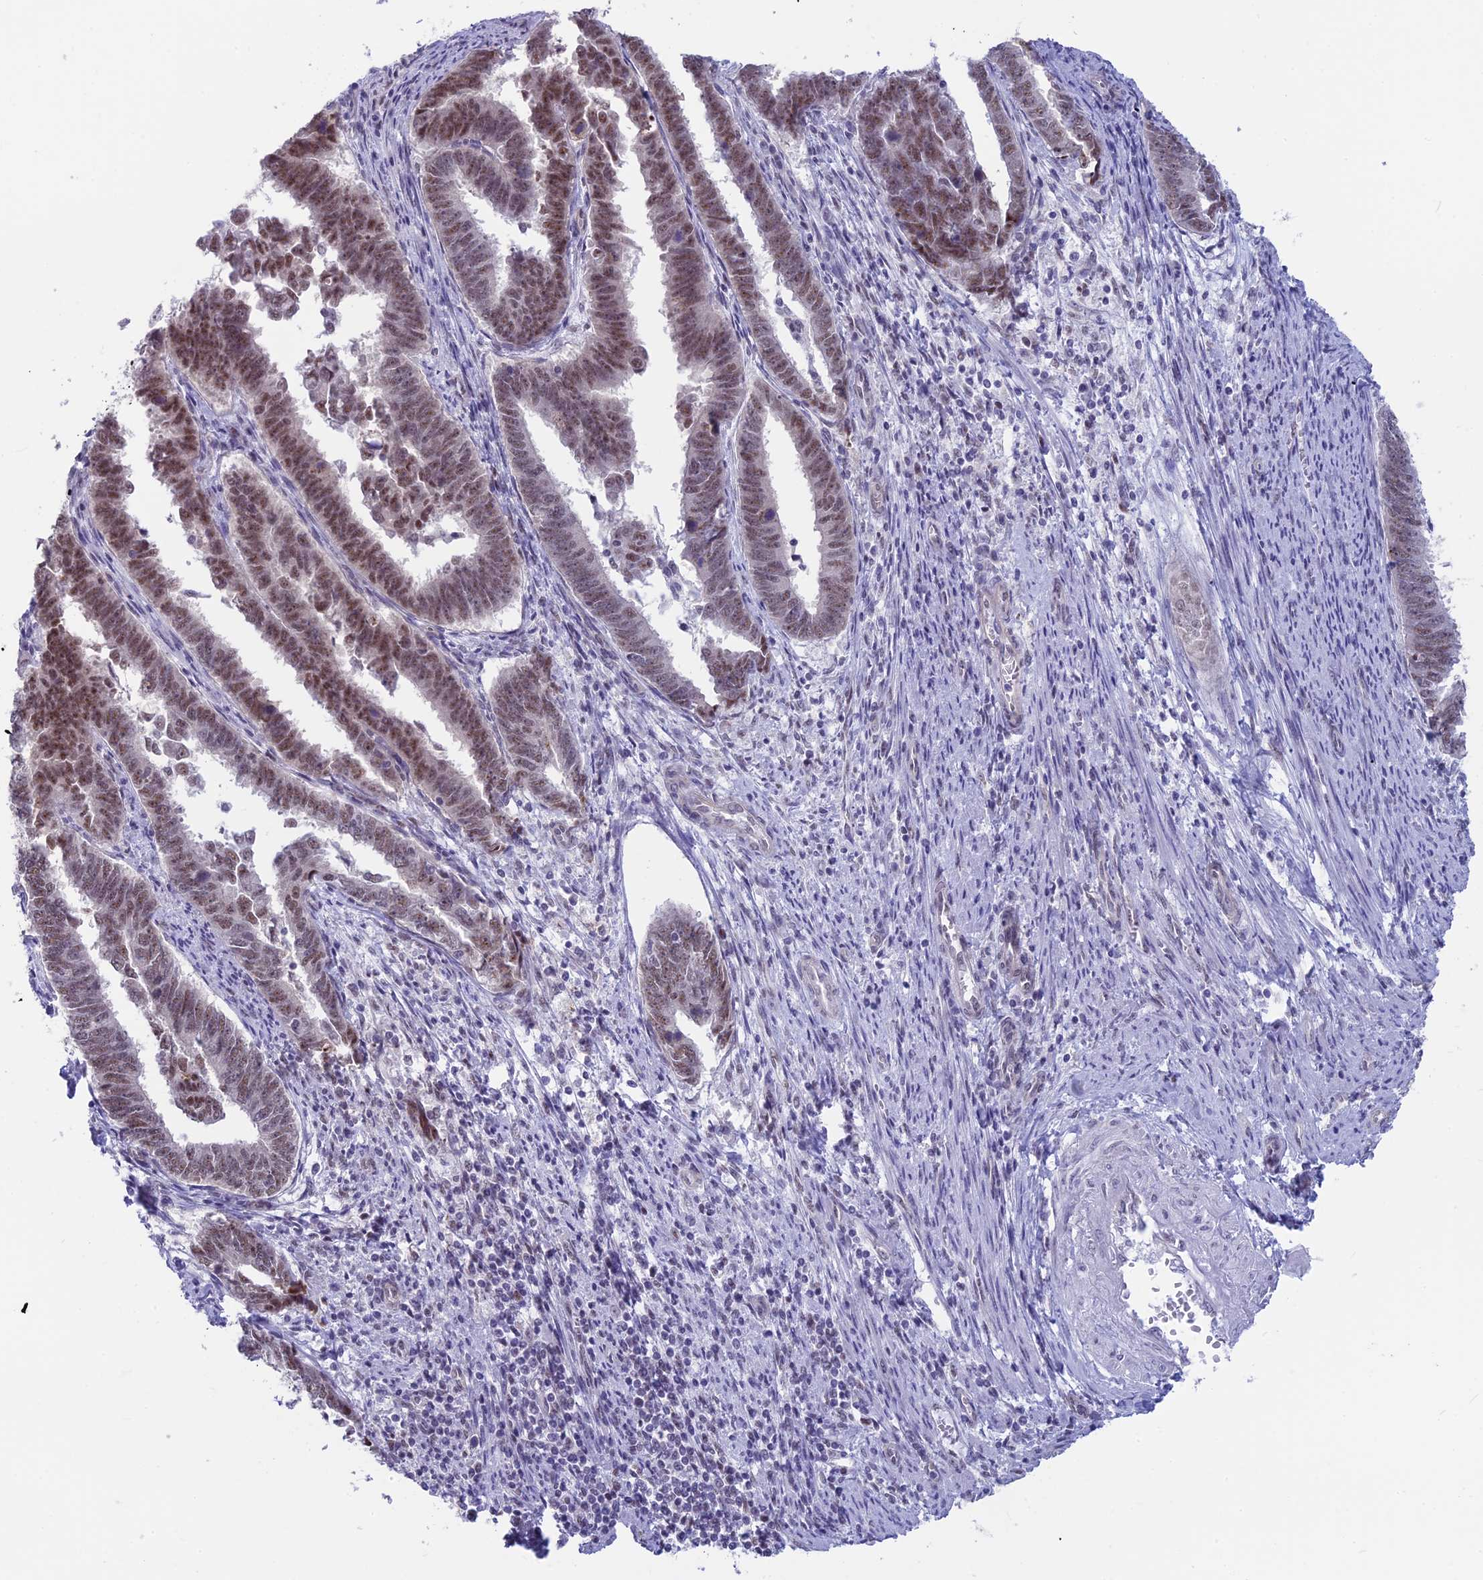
{"staining": {"intensity": "moderate", "quantity": ">75%", "location": "nuclear"}, "tissue": "endometrial cancer", "cell_type": "Tumor cells", "image_type": "cancer", "snomed": [{"axis": "morphology", "description": "Adenocarcinoma, NOS"}, {"axis": "topography", "description": "Endometrium"}], "caption": "High-magnification brightfield microscopy of endometrial cancer (adenocarcinoma) stained with DAB (3,3'-diaminobenzidine) (brown) and counterstained with hematoxylin (blue). tumor cells exhibit moderate nuclear staining is seen in about>75% of cells.", "gene": "SRSF5", "patient": {"sex": "female", "age": 75}}